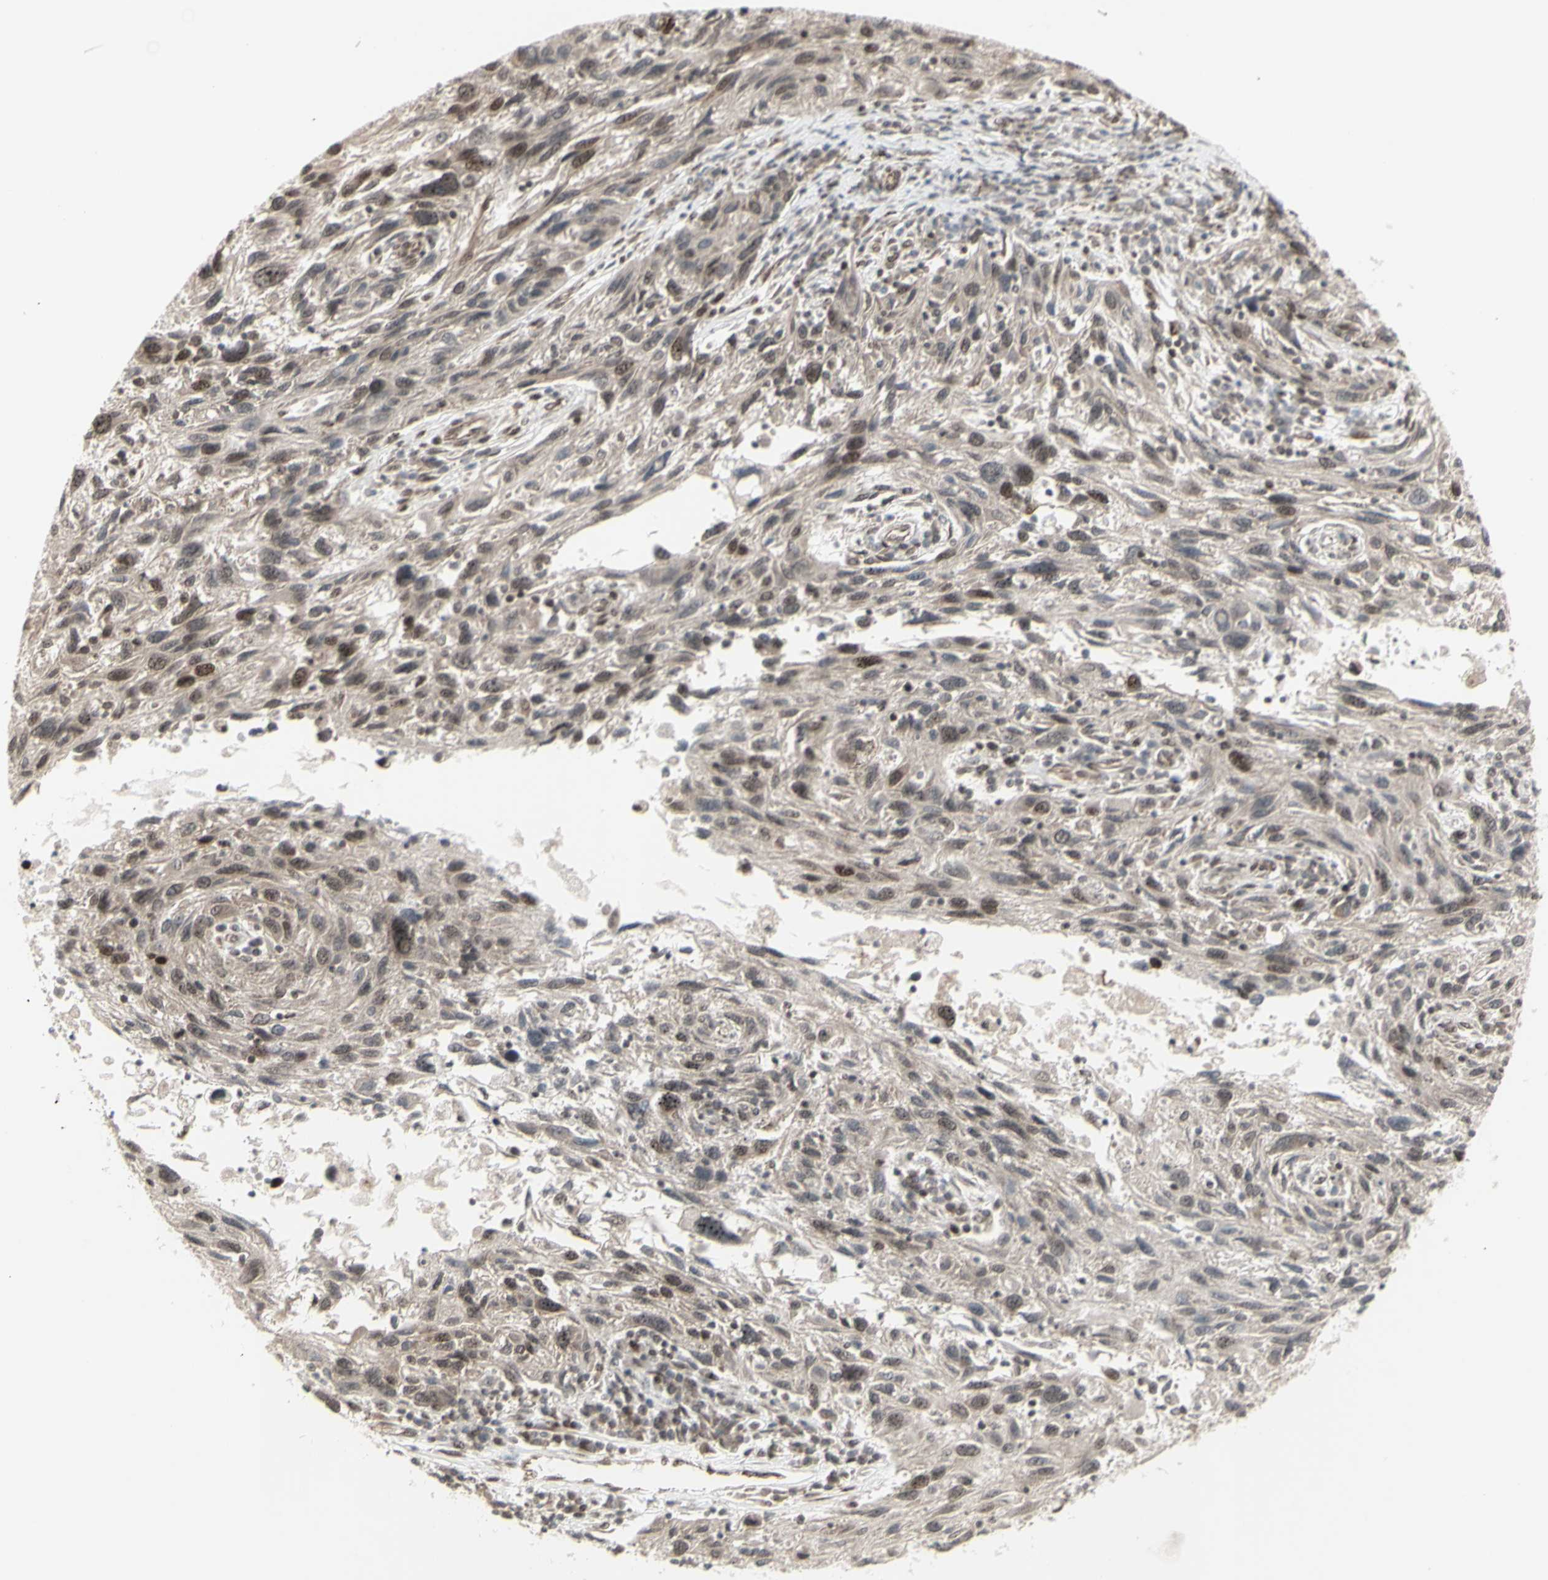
{"staining": {"intensity": "moderate", "quantity": ">75%", "location": "cytoplasmic/membranous,nuclear"}, "tissue": "melanoma", "cell_type": "Tumor cells", "image_type": "cancer", "snomed": [{"axis": "morphology", "description": "Malignant melanoma, NOS"}, {"axis": "topography", "description": "Skin"}], "caption": "This is a photomicrograph of immunohistochemistry (IHC) staining of melanoma, which shows moderate staining in the cytoplasmic/membranous and nuclear of tumor cells.", "gene": "CBX1", "patient": {"sex": "male", "age": 53}}